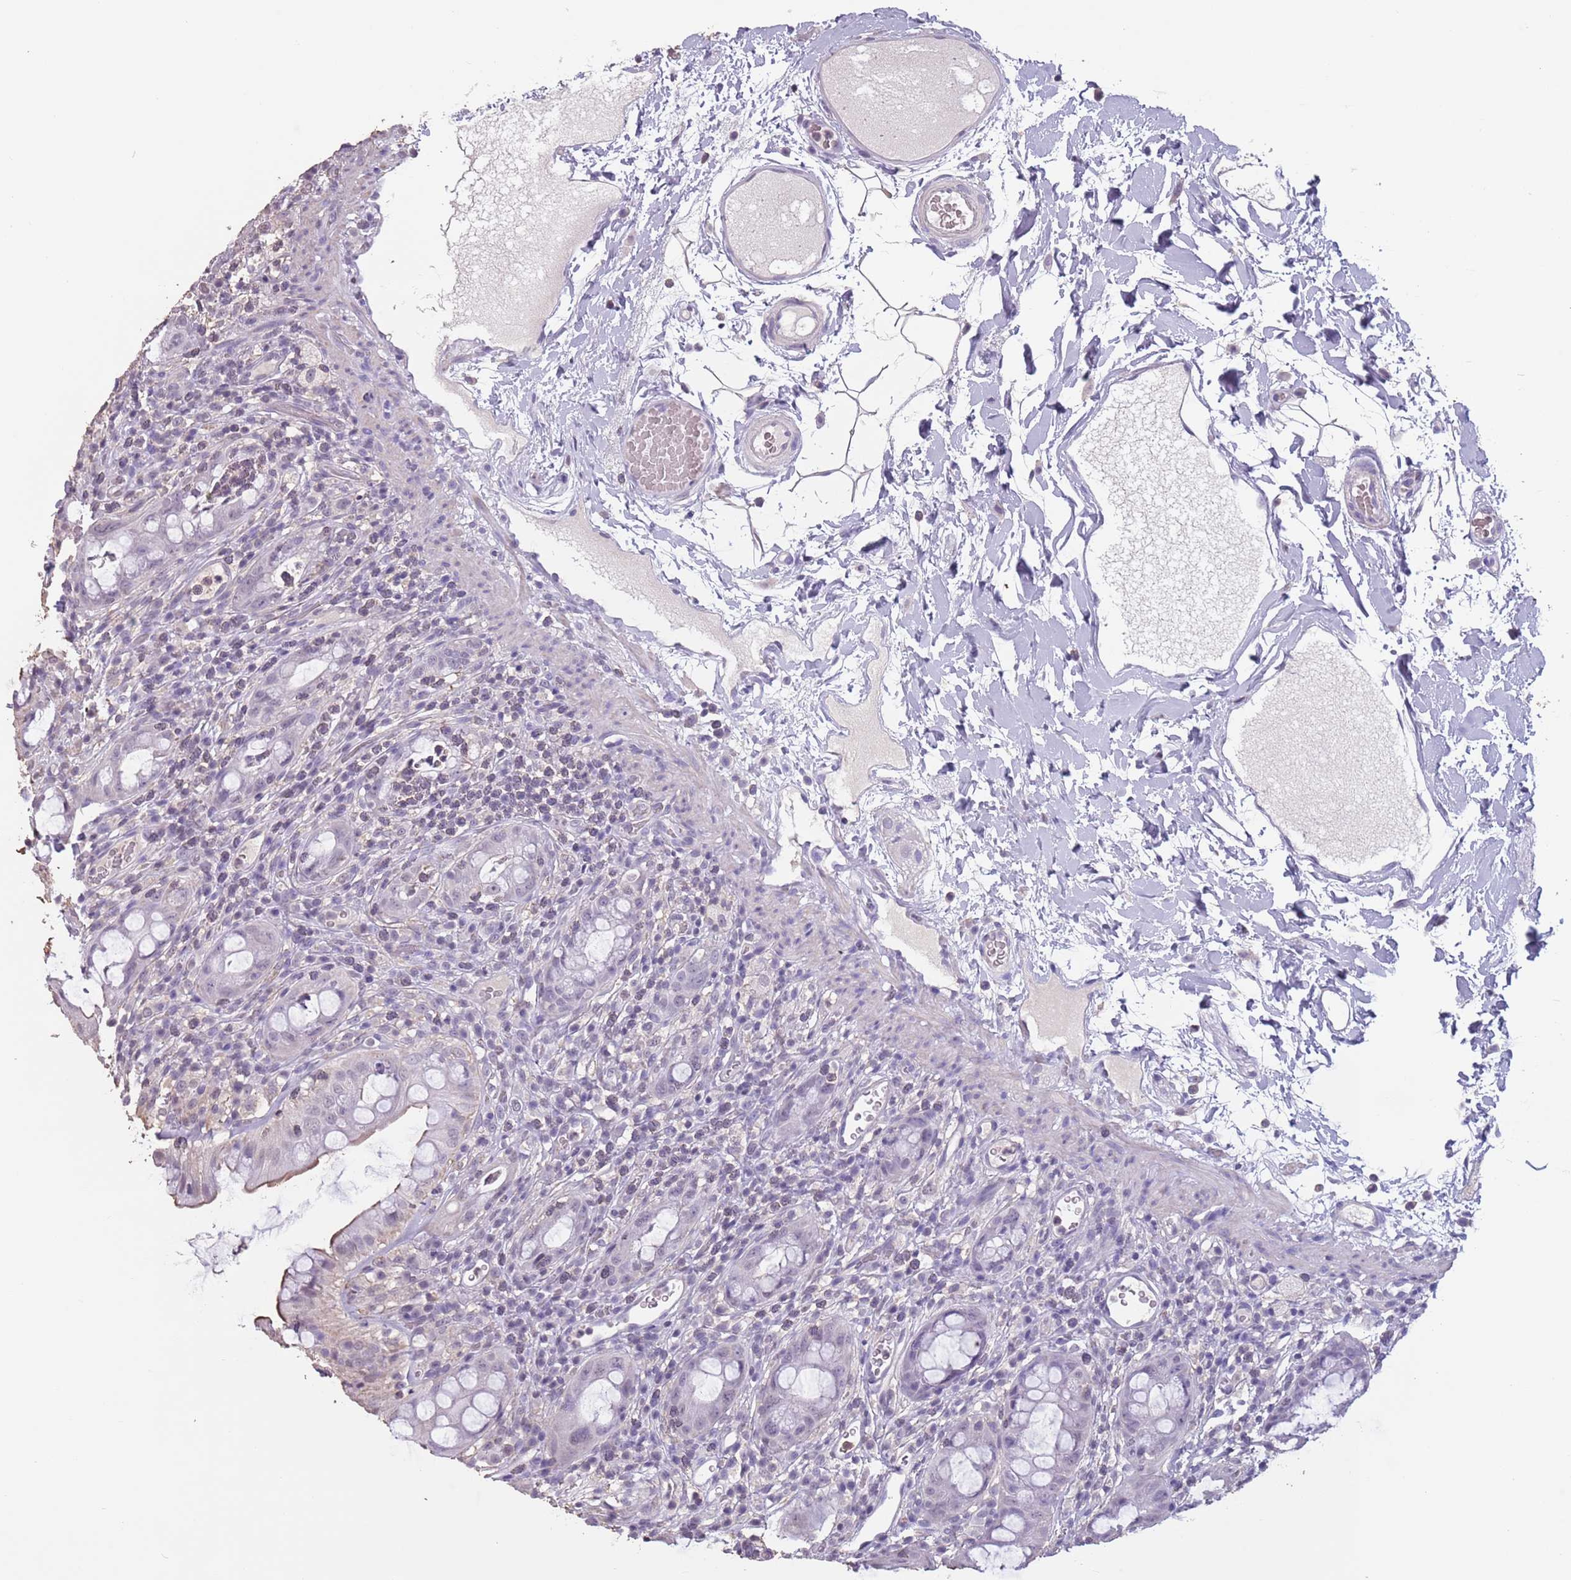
{"staining": {"intensity": "moderate", "quantity": "<25%", "location": "cytoplasmic/membranous"}, "tissue": "rectum", "cell_type": "Glandular cells", "image_type": "normal", "snomed": [{"axis": "morphology", "description": "Normal tissue, NOS"}, {"axis": "topography", "description": "Rectum"}], "caption": "Glandular cells reveal low levels of moderate cytoplasmic/membranous positivity in about <25% of cells in normal rectum.", "gene": "SUN5", "patient": {"sex": "female", "age": 57}}